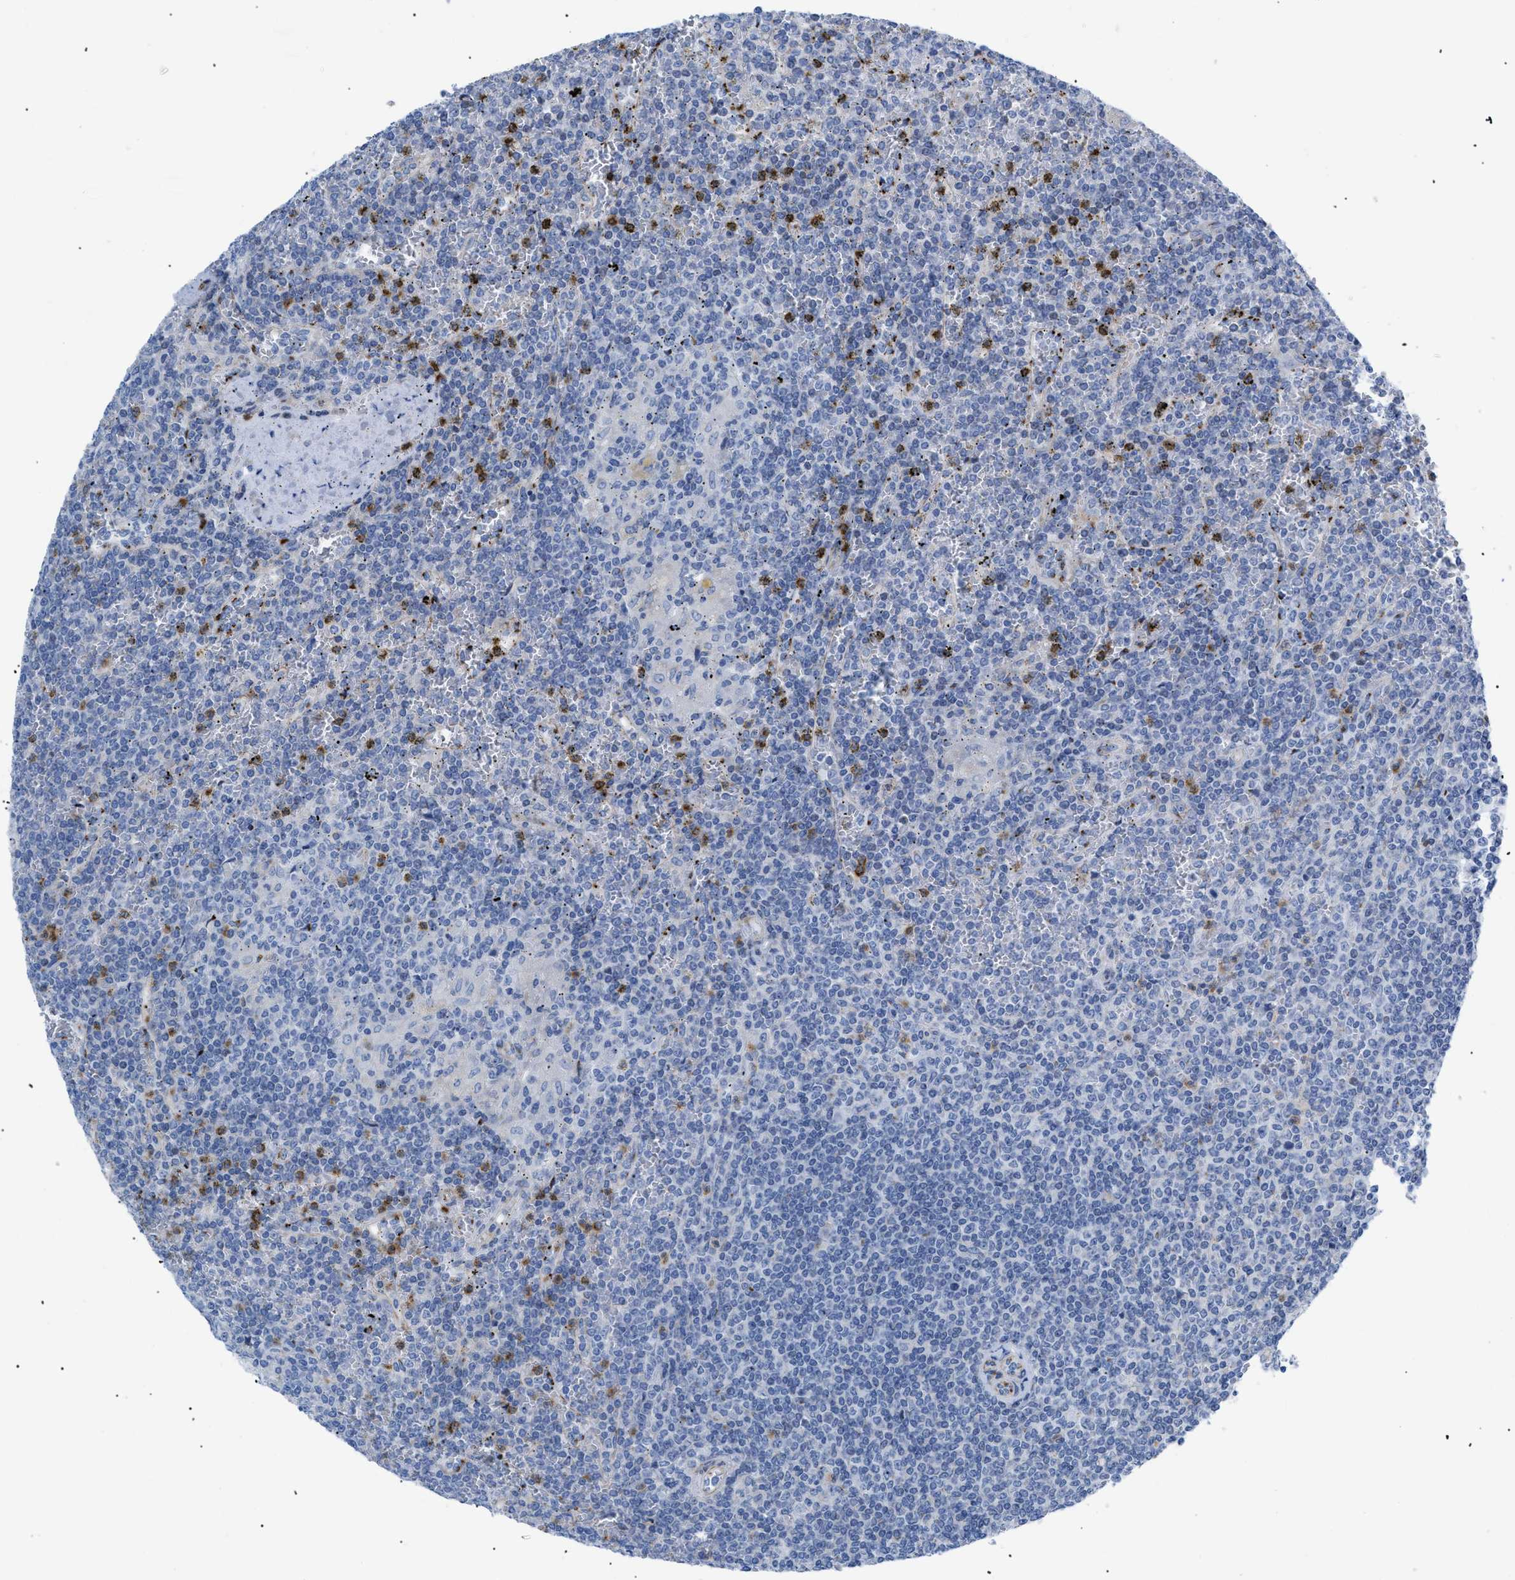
{"staining": {"intensity": "negative", "quantity": "none", "location": "none"}, "tissue": "lymphoma", "cell_type": "Tumor cells", "image_type": "cancer", "snomed": [{"axis": "morphology", "description": "Malignant lymphoma, non-Hodgkin's type, Low grade"}, {"axis": "topography", "description": "Spleen"}], "caption": "Immunohistochemical staining of human lymphoma displays no significant staining in tumor cells.", "gene": "TMEM17", "patient": {"sex": "female", "age": 19}}